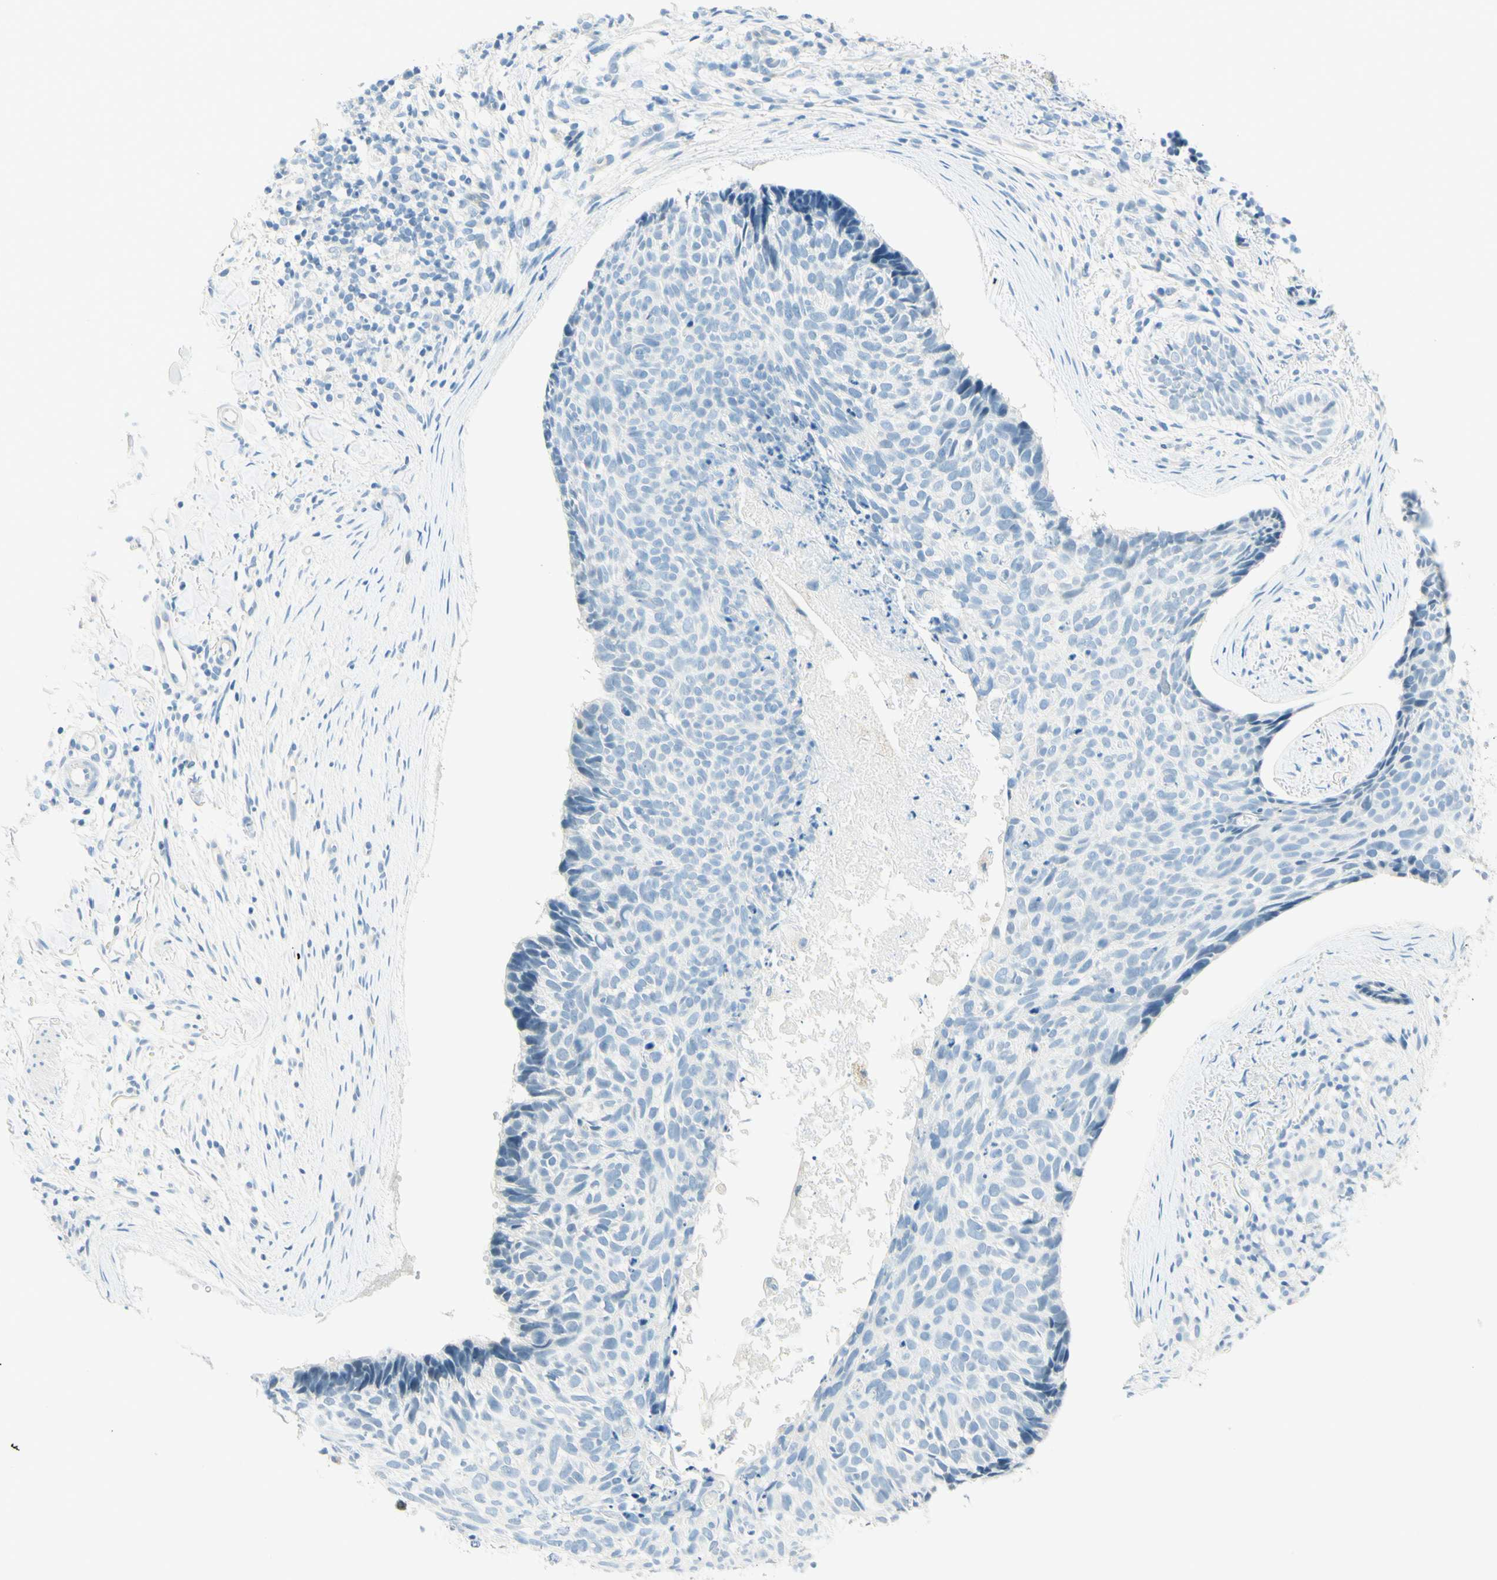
{"staining": {"intensity": "negative", "quantity": "none", "location": "none"}, "tissue": "skin cancer", "cell_type": "Tumor cells", "image_type": "cancer", "snomed": [{"axis": "morphology", "description": "Normal tissue, NOS"}, {"axis": "morphology", "description": "Basal cell carcinoma"}, {"axis": "topography", "description": "Skin"}], "caption": "High power microscopy histopathology image of an IHC micrograph of basal cell carcinoma (skin), revealing no significant staining in tumor cells.", "gene": "TMEM132D", "patient": {"sex": "female", "age": 56}}